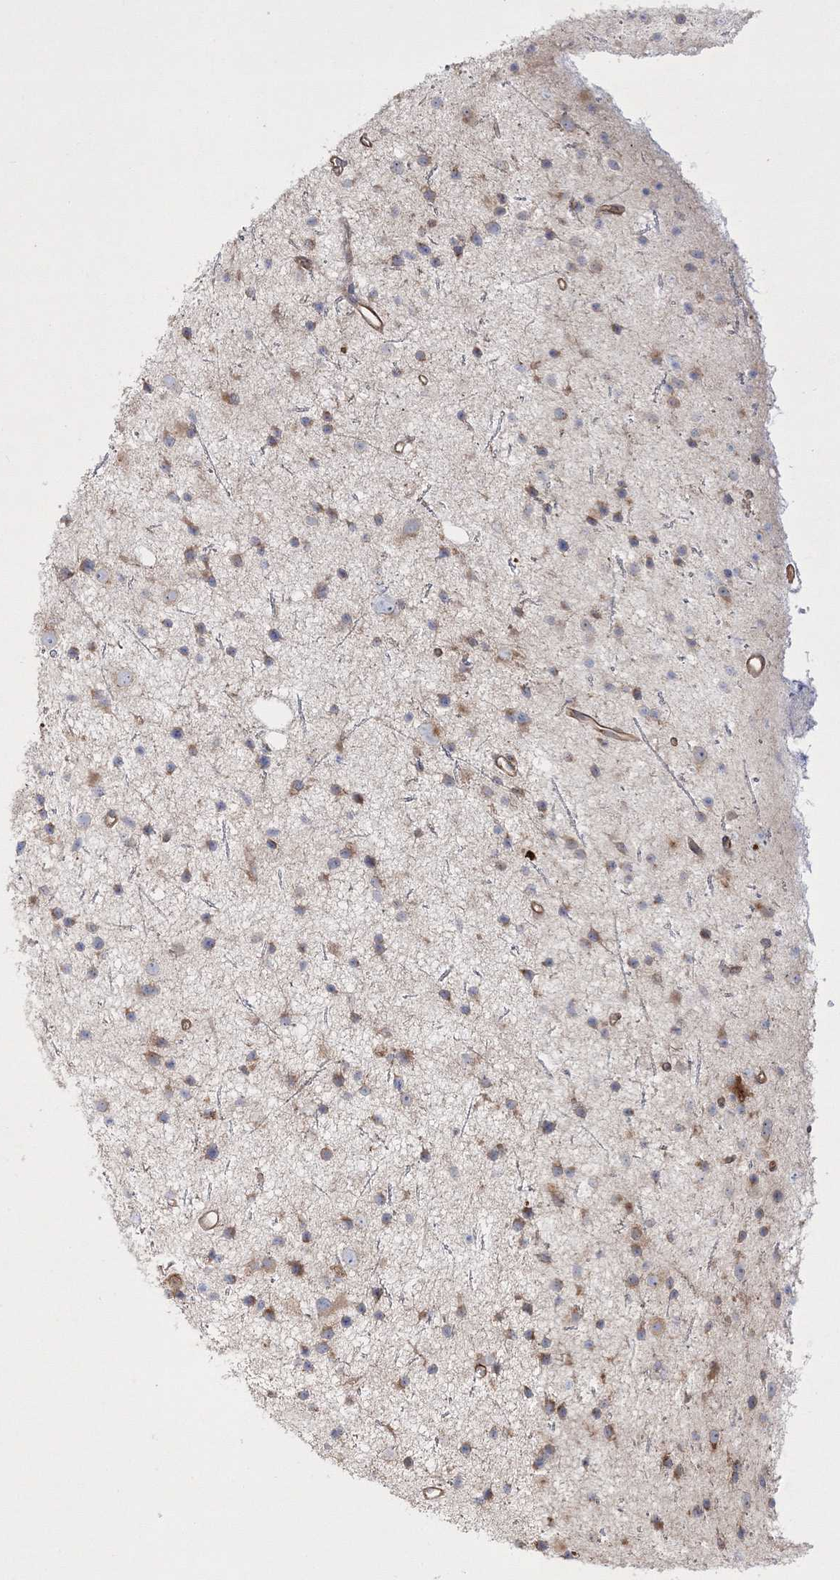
{"staining": {"intensity": "moderate", "quantity": "<25%", "location": "cytoplasmic/membranous"}, "tissue": "glioma", "cell_type": "Tumor cells", "image_type": "cancer", "snomed": [{"axis": "morphology", "description": "Glioma, malignant, Low grade"}, {"axis": "topography", "description": "Cerebral cortex"}], "caption": "Malignant low-grade glioma stained for a protein (brown) demonstrates moderate cytoplasmic/membranous positive positivity in approximately <25% of tumor cells.", "gene": "ZSWIM6", "patient": {"sex": "female", "age": 39}}